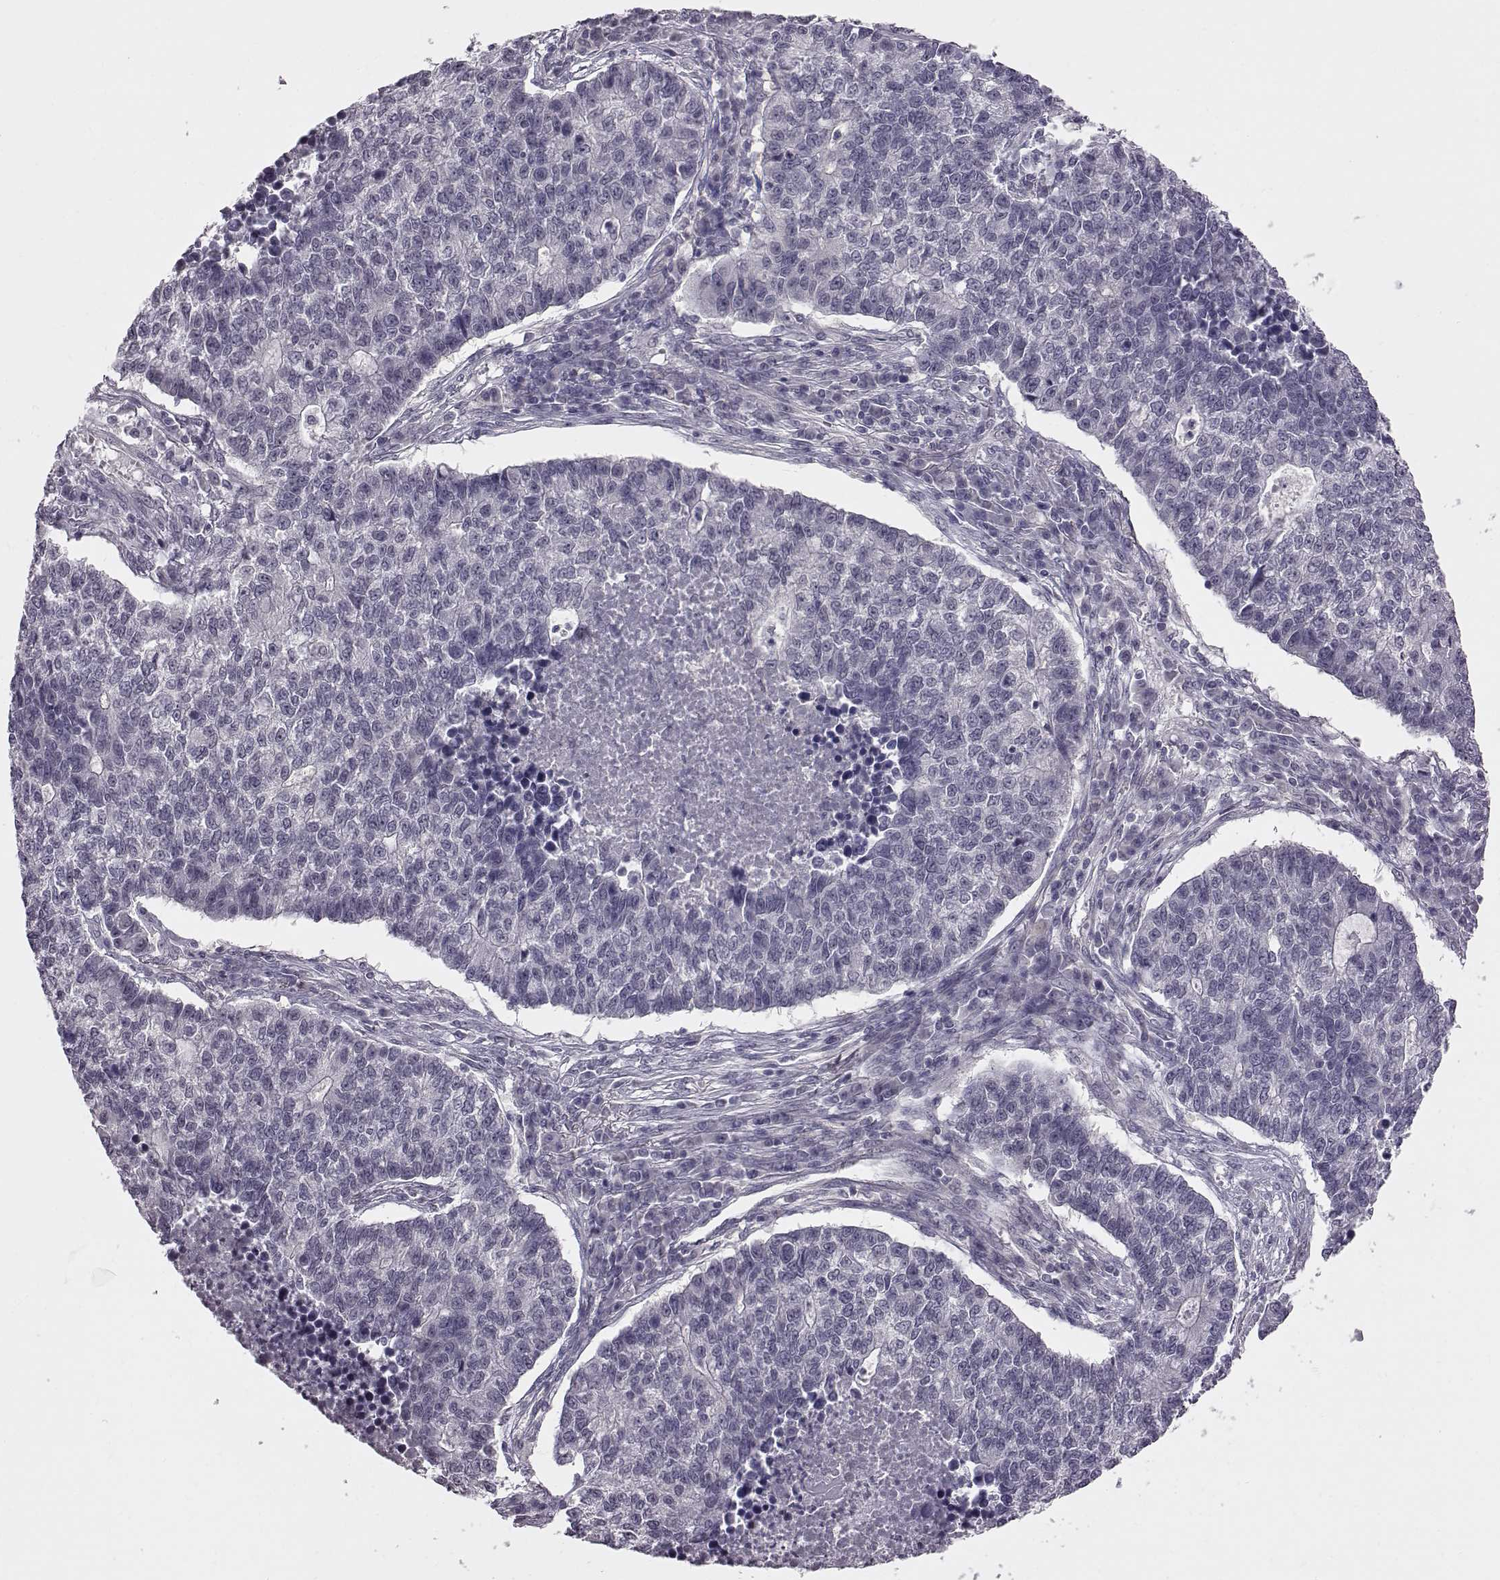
{"staining": {"intensity": "negative", "quantity": "none", "location": "none"}, "tissue": "lung cancer", "cell_type": "Tumor cells", "image_type": "cancer", "snomed": [{"axis": "morphology", "description": "Adenocarcinoma, NOS"}, {"axis": "topography", "description": "Lung"}], "caption": "IHC of lung adenocarcinoma demonstrates no staining in tumor cells.", "gene": "C10orf62", "patient": {"sex": "male", "age": 57}}